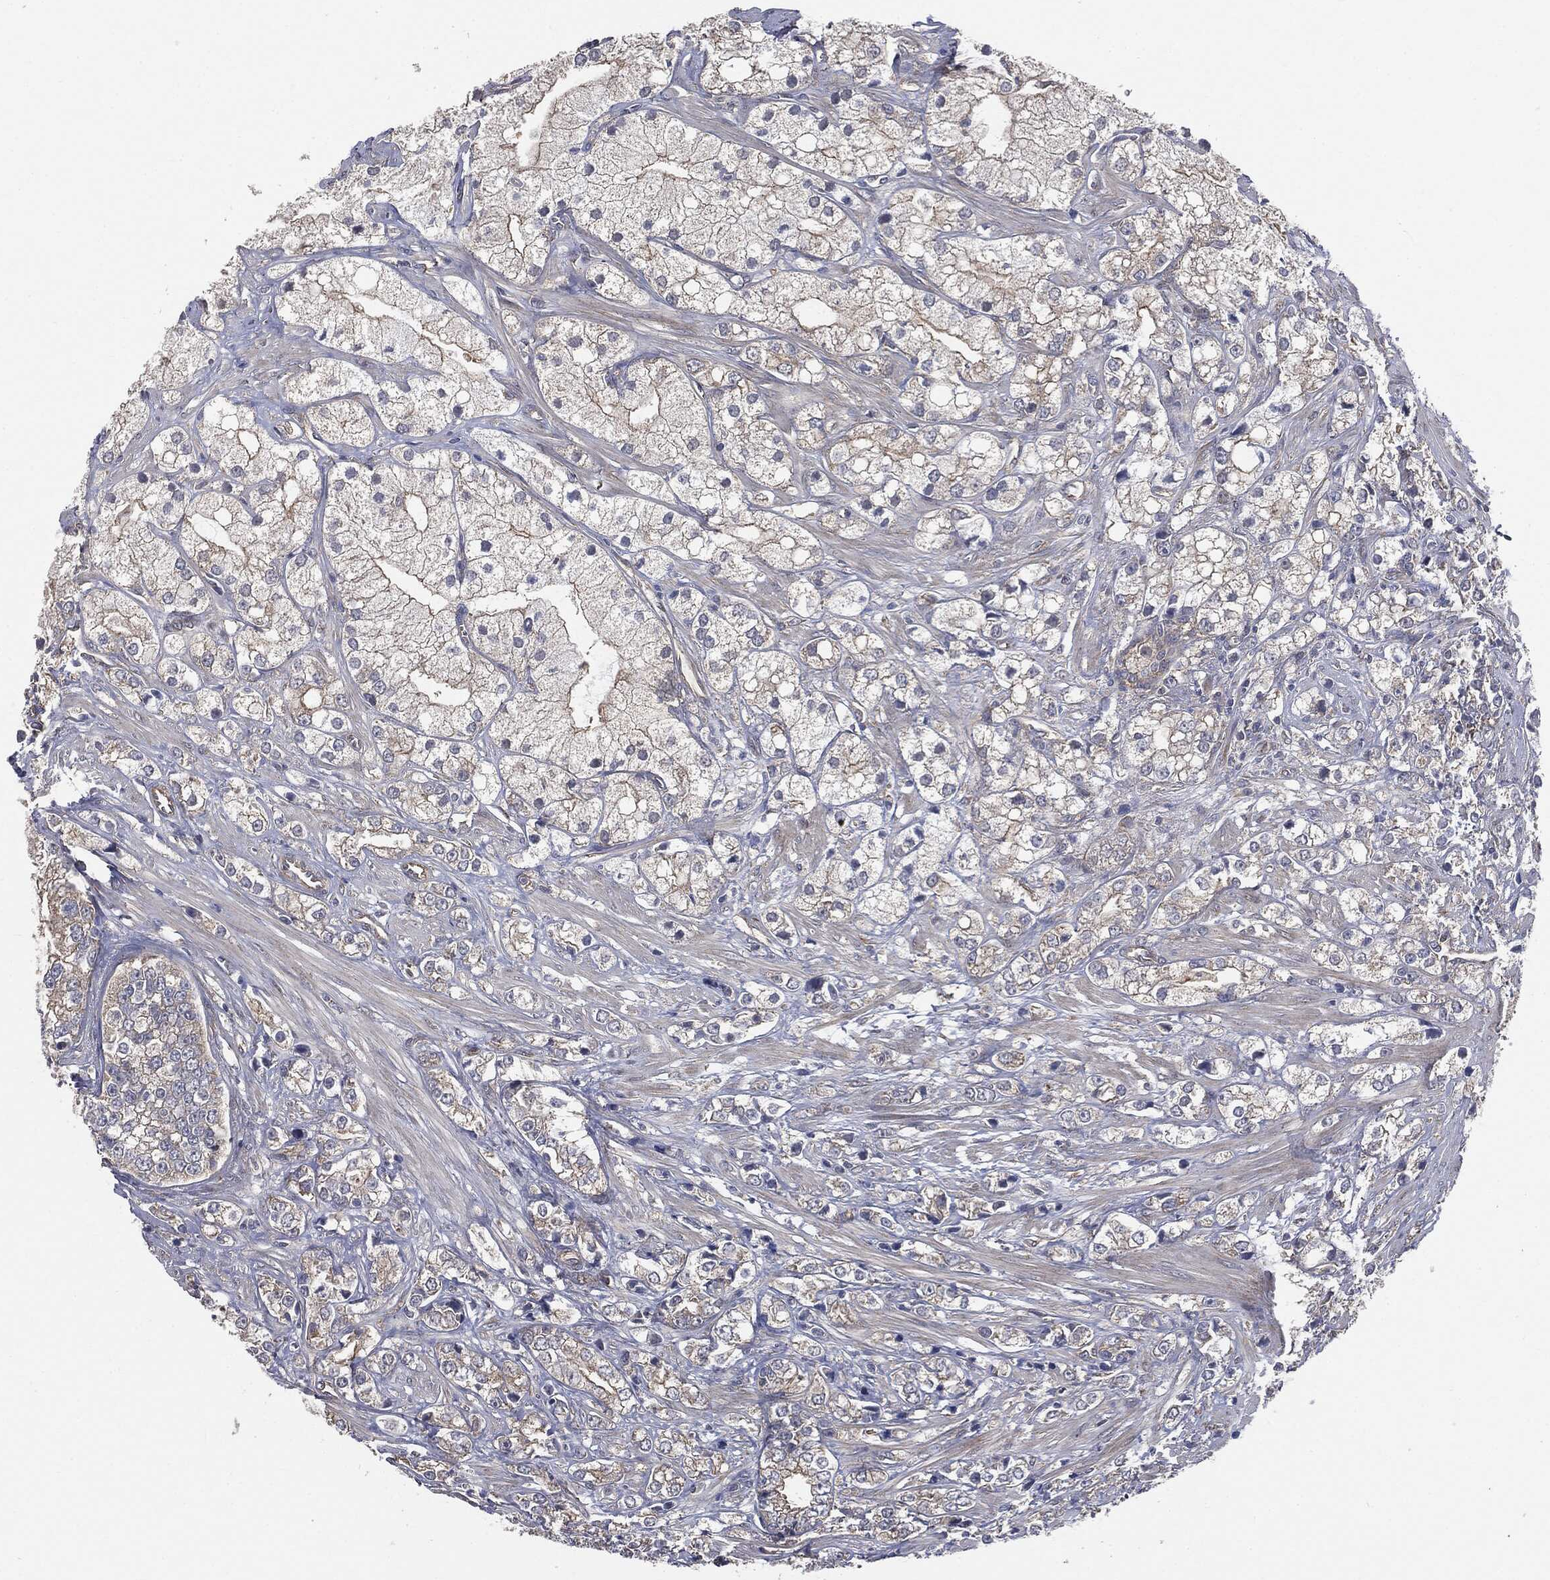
{"staining": {"intensity": "weak", "quantity": "25%-75%", "location": "cytoplasmic/membranous"}, "tissue": "prostate cancer", "cell_type": "Tumor cells", "image_type": "cancer", "snomed": [{"axis": "morphology", "description": "Adenocarcinoma, NOS"}, {"axis": "topography", "description": "Prostate and seminal vesicle, NOS"}, {"axis": "topography", "description": "Prostate"}], "caption": "Adenocarcinoma (prostate) stained with DAB (3,3'-diaminobenzidine) immunohistochemistry (IHC) displays low levels of weak cytoplasmic/membranous staining in approximately 25%-75% of tumor cells. (DAB (3,3'-diaminobenzidine) IHC, brown staining for protein, blue staining for nuclei).", "gene": "EPS15L1", "patient": {"sex": "male", "age": 79}}